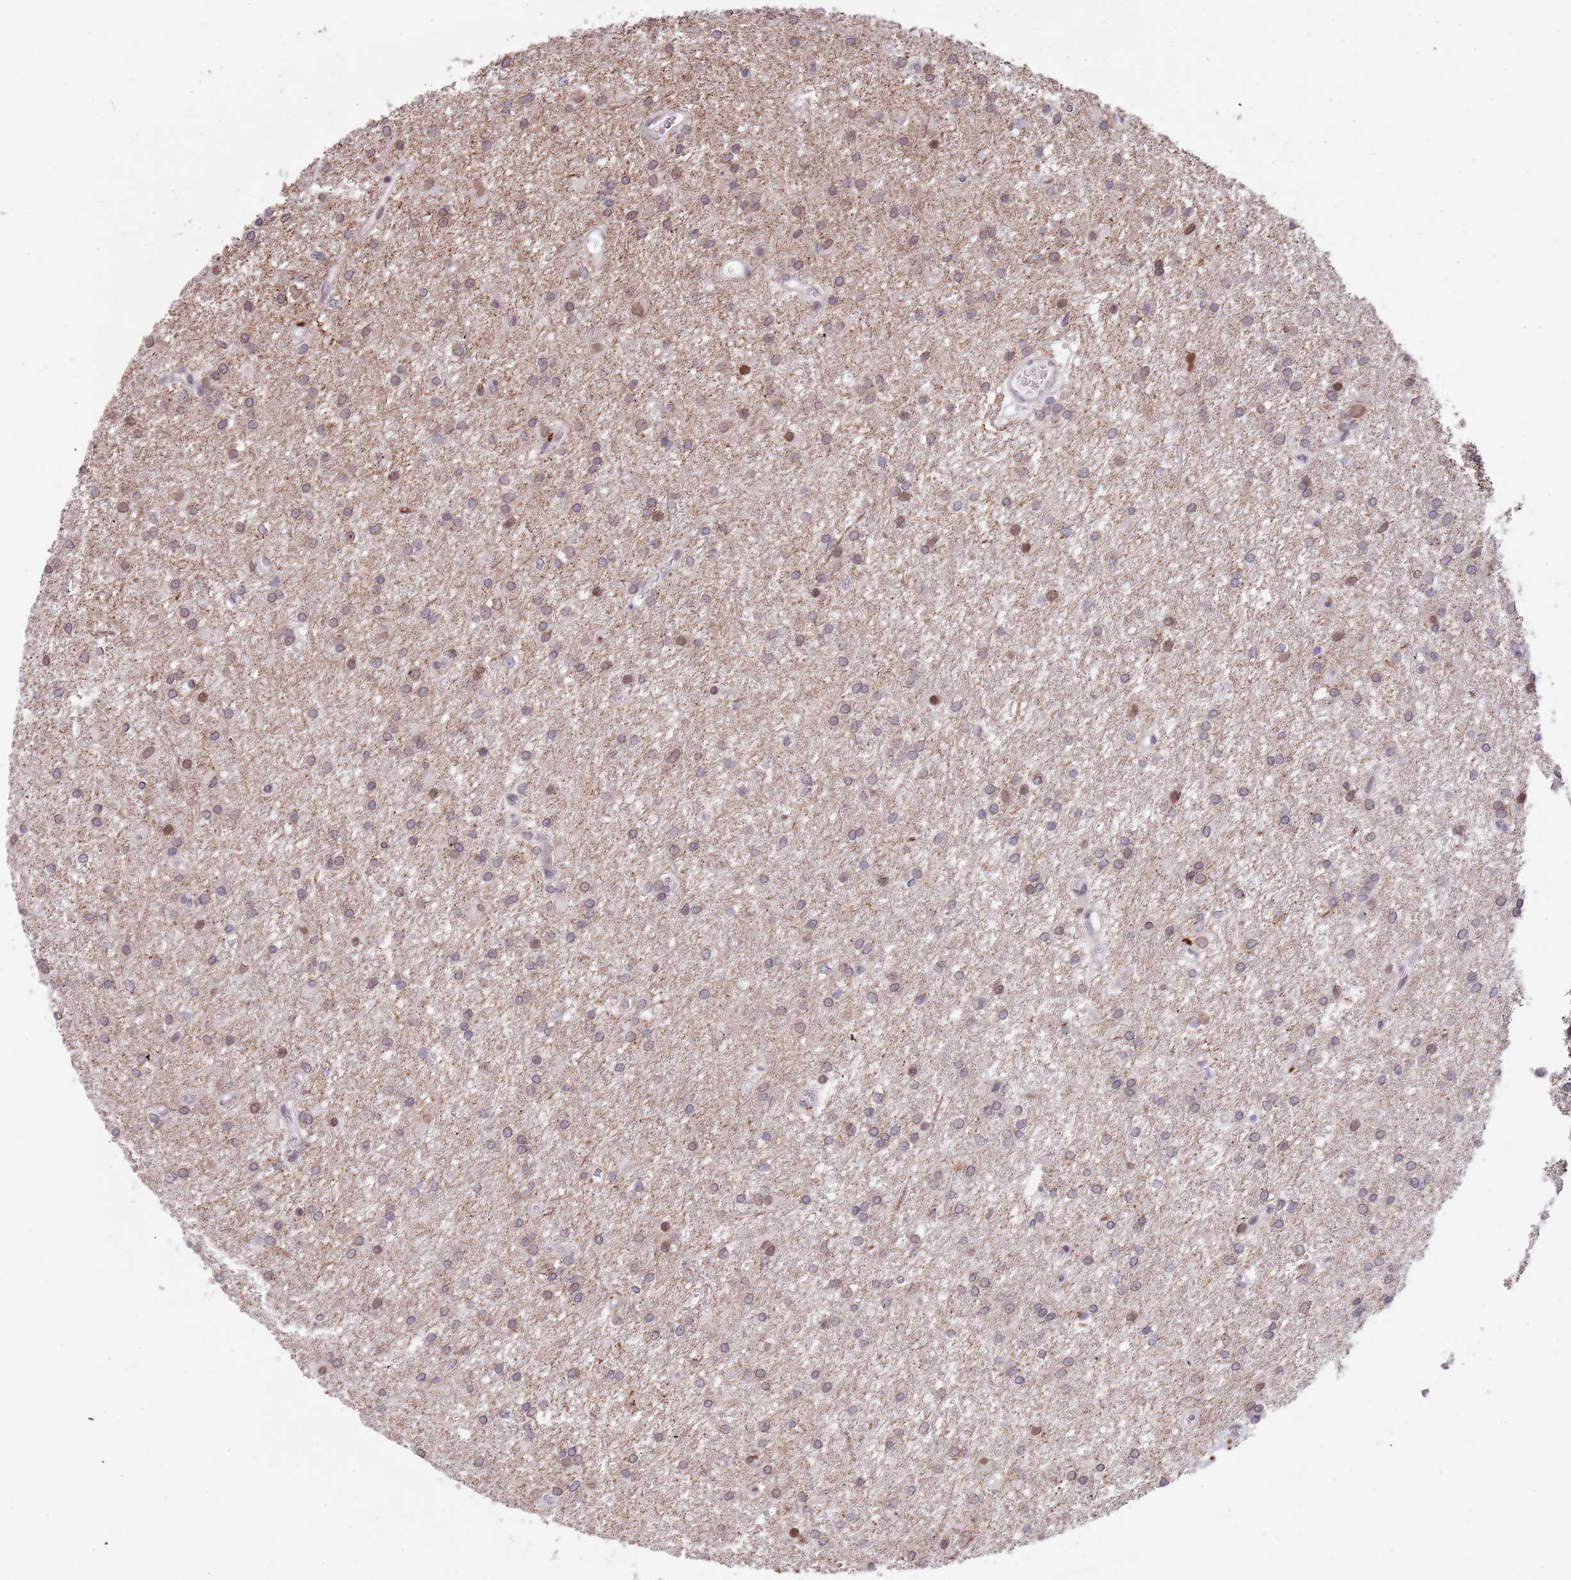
{"staining": {"intensity": "weak", "quantity": "<25%", "location": "cytoplasmic/membranous,nuclear"}, "tissue": "glioma", "cell_type": "Tumor cells", "image_type": "cancer", "snomed": [{"axis": "morphology", "description": "Glioma, malignant, High grade"}, {"axis": "topography", "description": "Brain"}], "caption": "Immunohistochemical staining of high-grade glioma (malignant) exhibits no significant expression in tumor cells. (DAB IHC with hematoxylin counter stain).", "gene": "KLHDC2", "patient": {"sex": "female", "age": 50}}